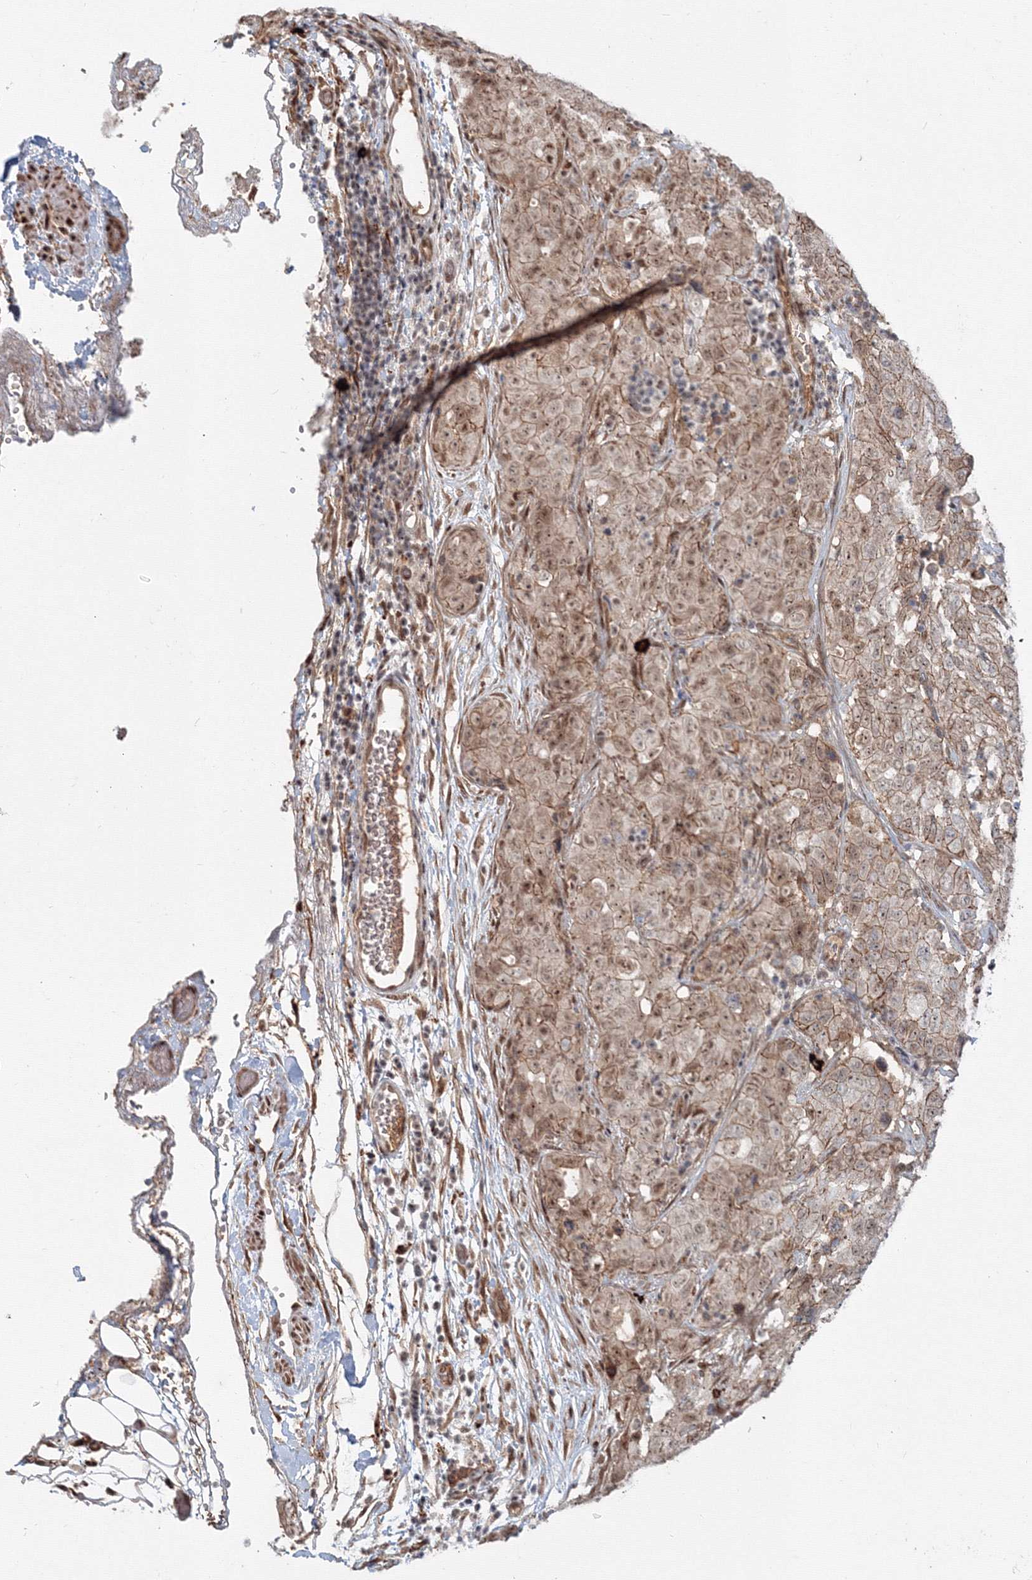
{"staining": {"intensity": "moderate", "quantity": ">75%", "location": "cytoplasmic/membranous,nuclear"}, "tissue": "stomach cancer", "cell_type": "Tumor cells", "image_type": "cancer", "snomed": [{"axis": "morphology", "description": "Normal tissue, NOS"}, {"axis": "morphology", "description": "Adenocarcinoma, NOS"}, {"axis": "topography", "description": "Lymph node"}, {"axis": "topography", "description": "Stomach"}], "caption": "Moderate cytoplasmic/membranous and nuclear protein positivity is identified in approximately >75% of tumor cells in stomach cancer (adenocarcinoma). (Brightfield microscopy of DAB IHC at high magnification).", "gene": "SH3PXD2A", "patient": {"sex": "male", "age": 48}}